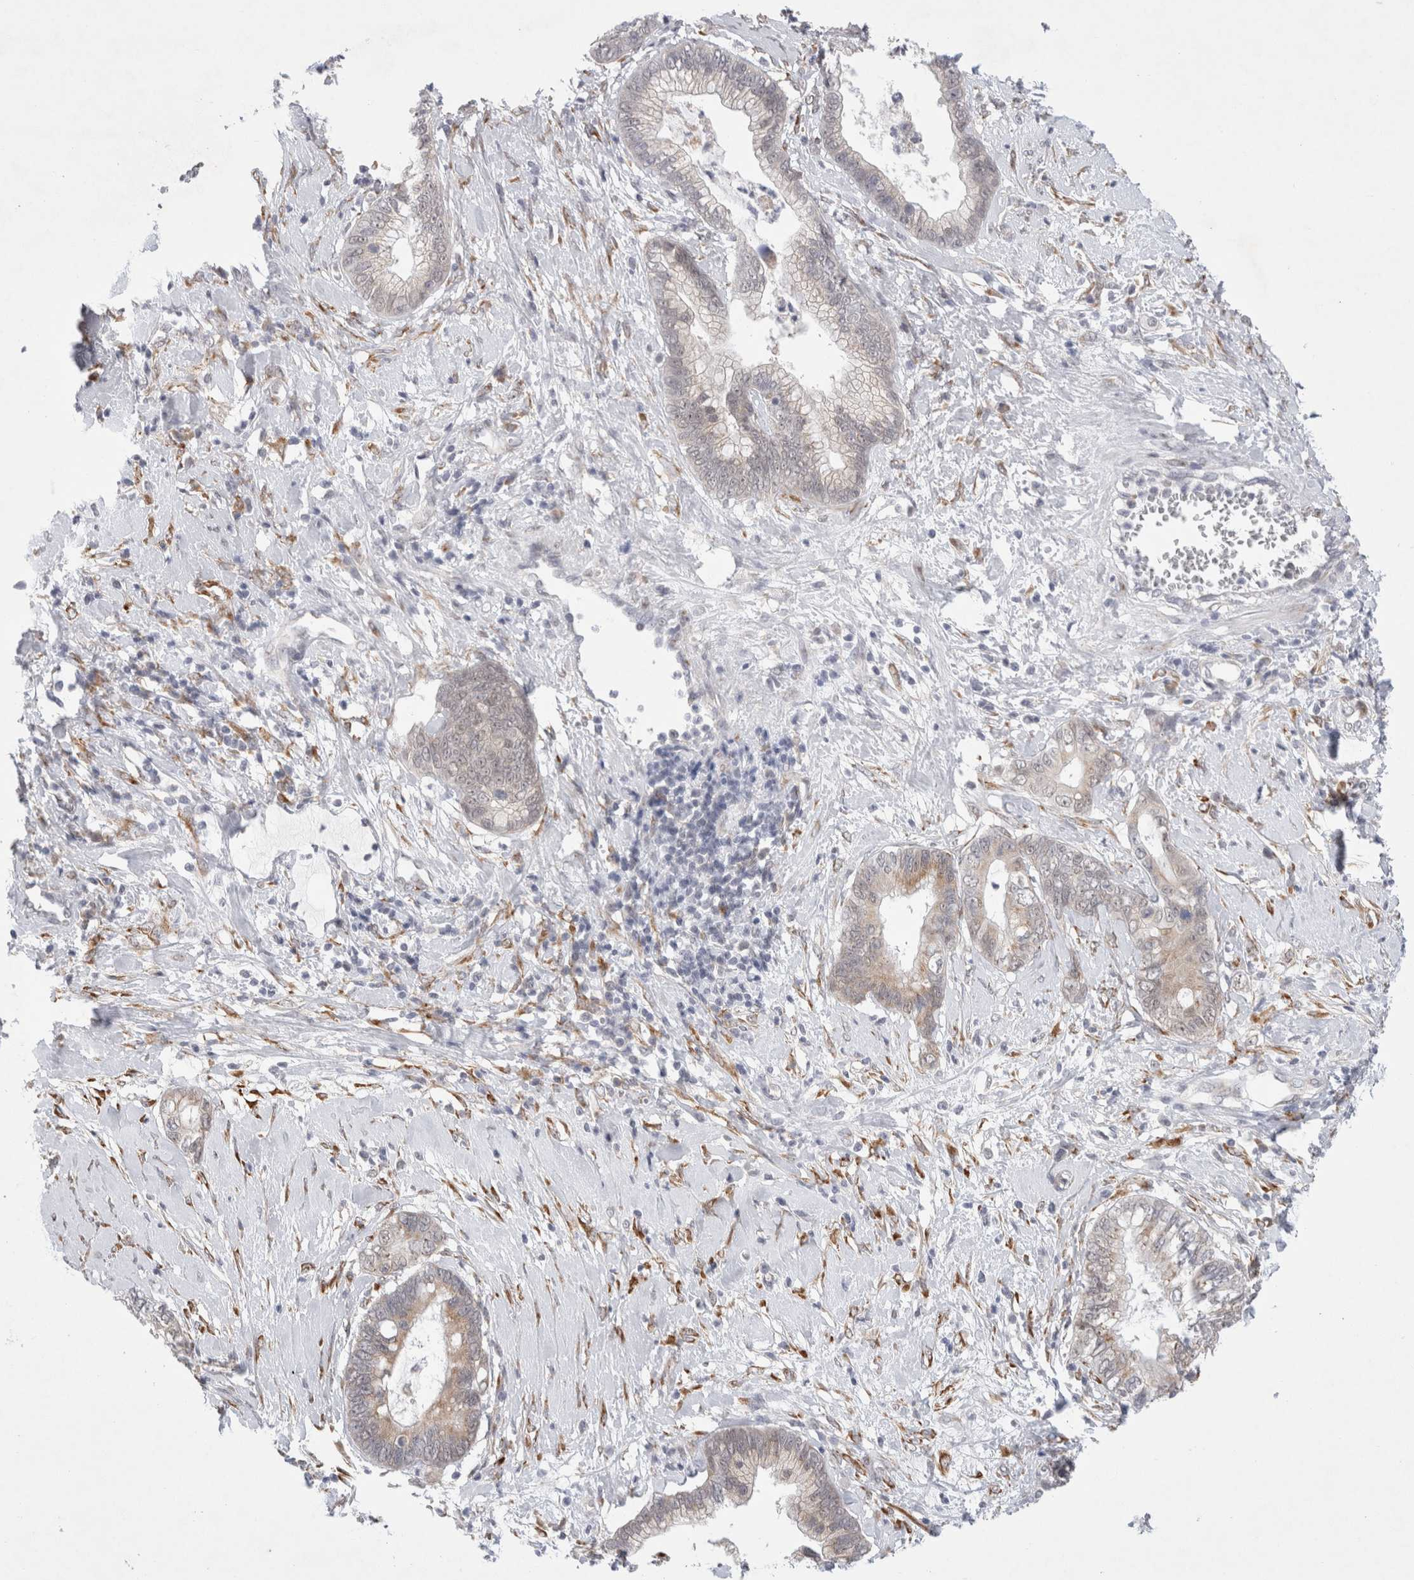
{"staining": {"intensity": "moderate", "quantity": "<25%", "location": "cytoplasmic/membranous"}, "tissue": "cervical cancer", "cell_type": "Tumor cells", "image_type": "cancer", "snomed": [{"axis": "morphology", "description": "Adenocarcinoma, NOS"}, {"axis": "topography", "description": "Cervix"}], "caption": "The histopathology image exhibits immunohistochemical staining of cervical cancer. There is moderate cytoplasmic/membranous expression is present in approximately <25% of tumor cells.", "gene": "TRMT1L", "patient": {"sex": "female", "age": 44}}